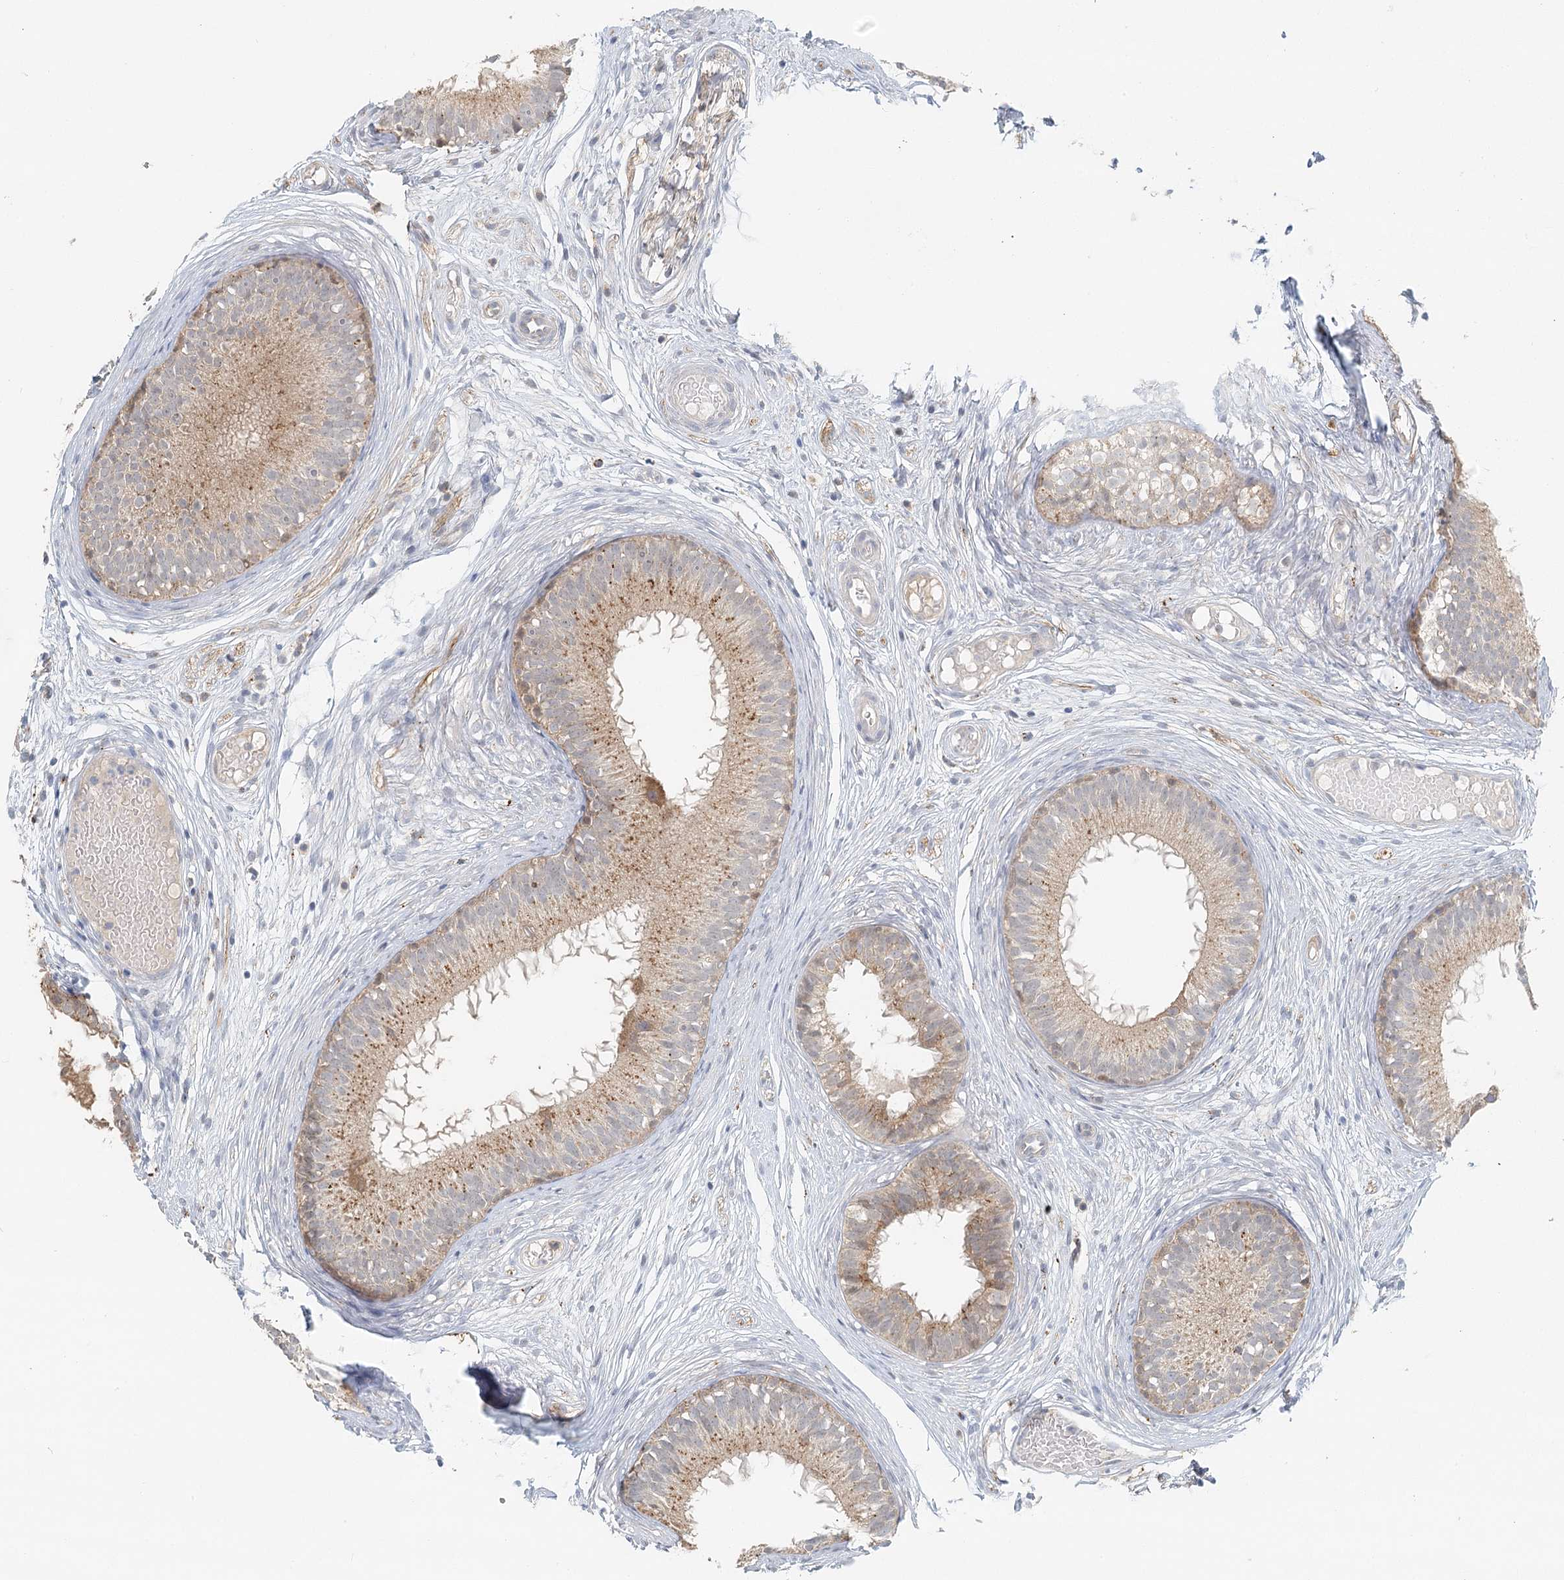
{"staining": {"intensity": "moderate", "quantity": "<25%", "location": "cytoplasmic/membranous"}, "tissue": "epididymis", "cell_type": "Glandular cells", "image_type": "normal", "snomed": [{"axis": "morphology", "description": "Normal tissue, NOS"}, {"axis": "morphology", "description": "Atrophy, NOS"}, {"axis": "topography", "description": "Testis"}, {"axis": "topography", "description": "Epididymis"}], "caption": "Epididymis stained with DAB IHC displays low levels of moderate cytoplasmic/membranous expression in about <25% of glandular cells.", "gene": "VSIG1", "patient": {"sex": "male", "age": 18}}